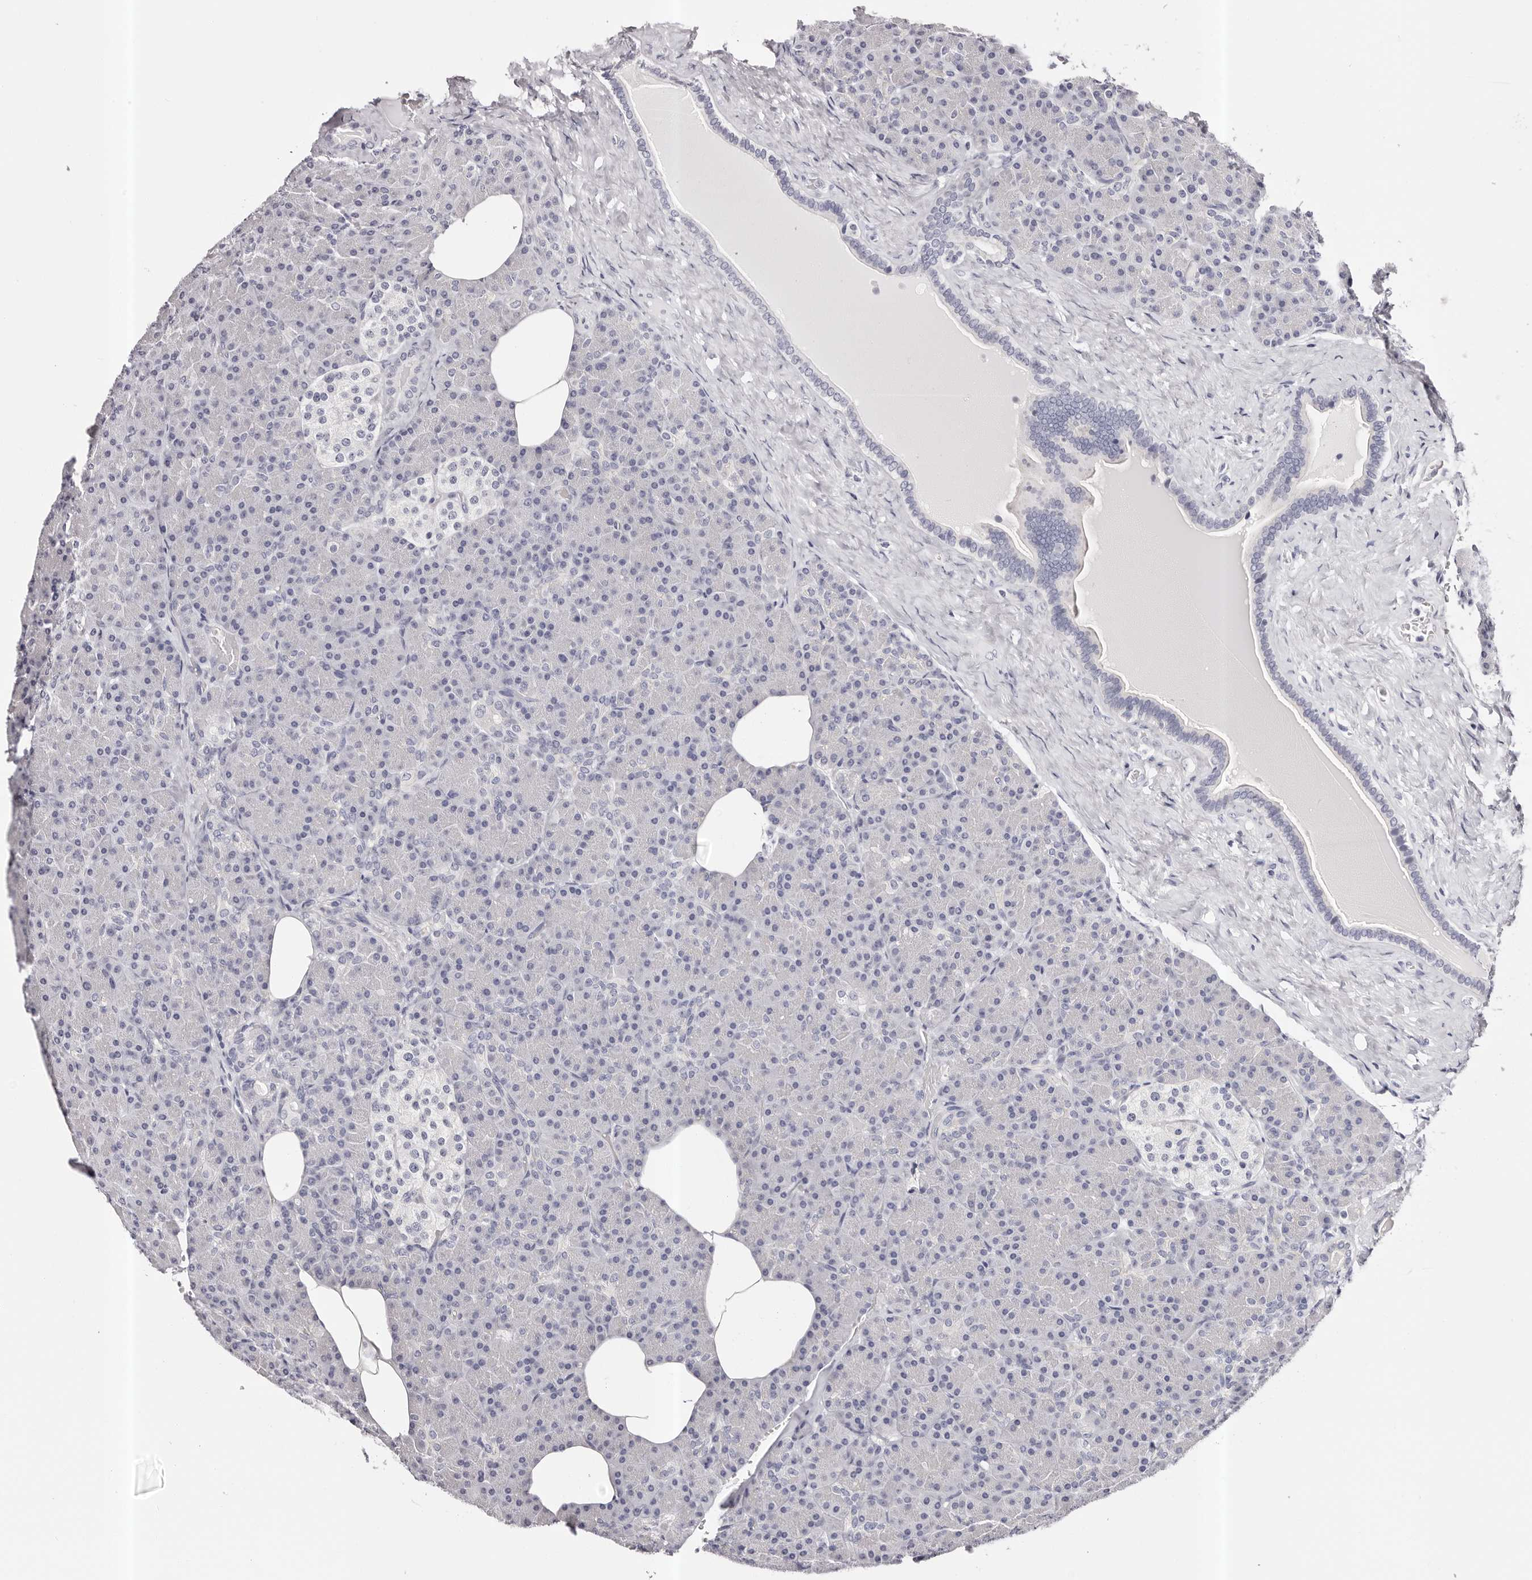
{"staining": {"intensity": "negative", "quantity": "none", "location": "none"}, "tissue": "pancreas", "cell_type": "Exocrine glandular cells", "image_type": "normal", "snomed": [{"axis": "morphology", "description": "Normal tissue, NOS"}, {"axis": "topography", "description": "Pancreas"}], "caption": "Exocrine glandular cells show no significant positivity in benign pancreas.", "gene": "ROM1", "patient": {"sex": "female", "age": 43}}